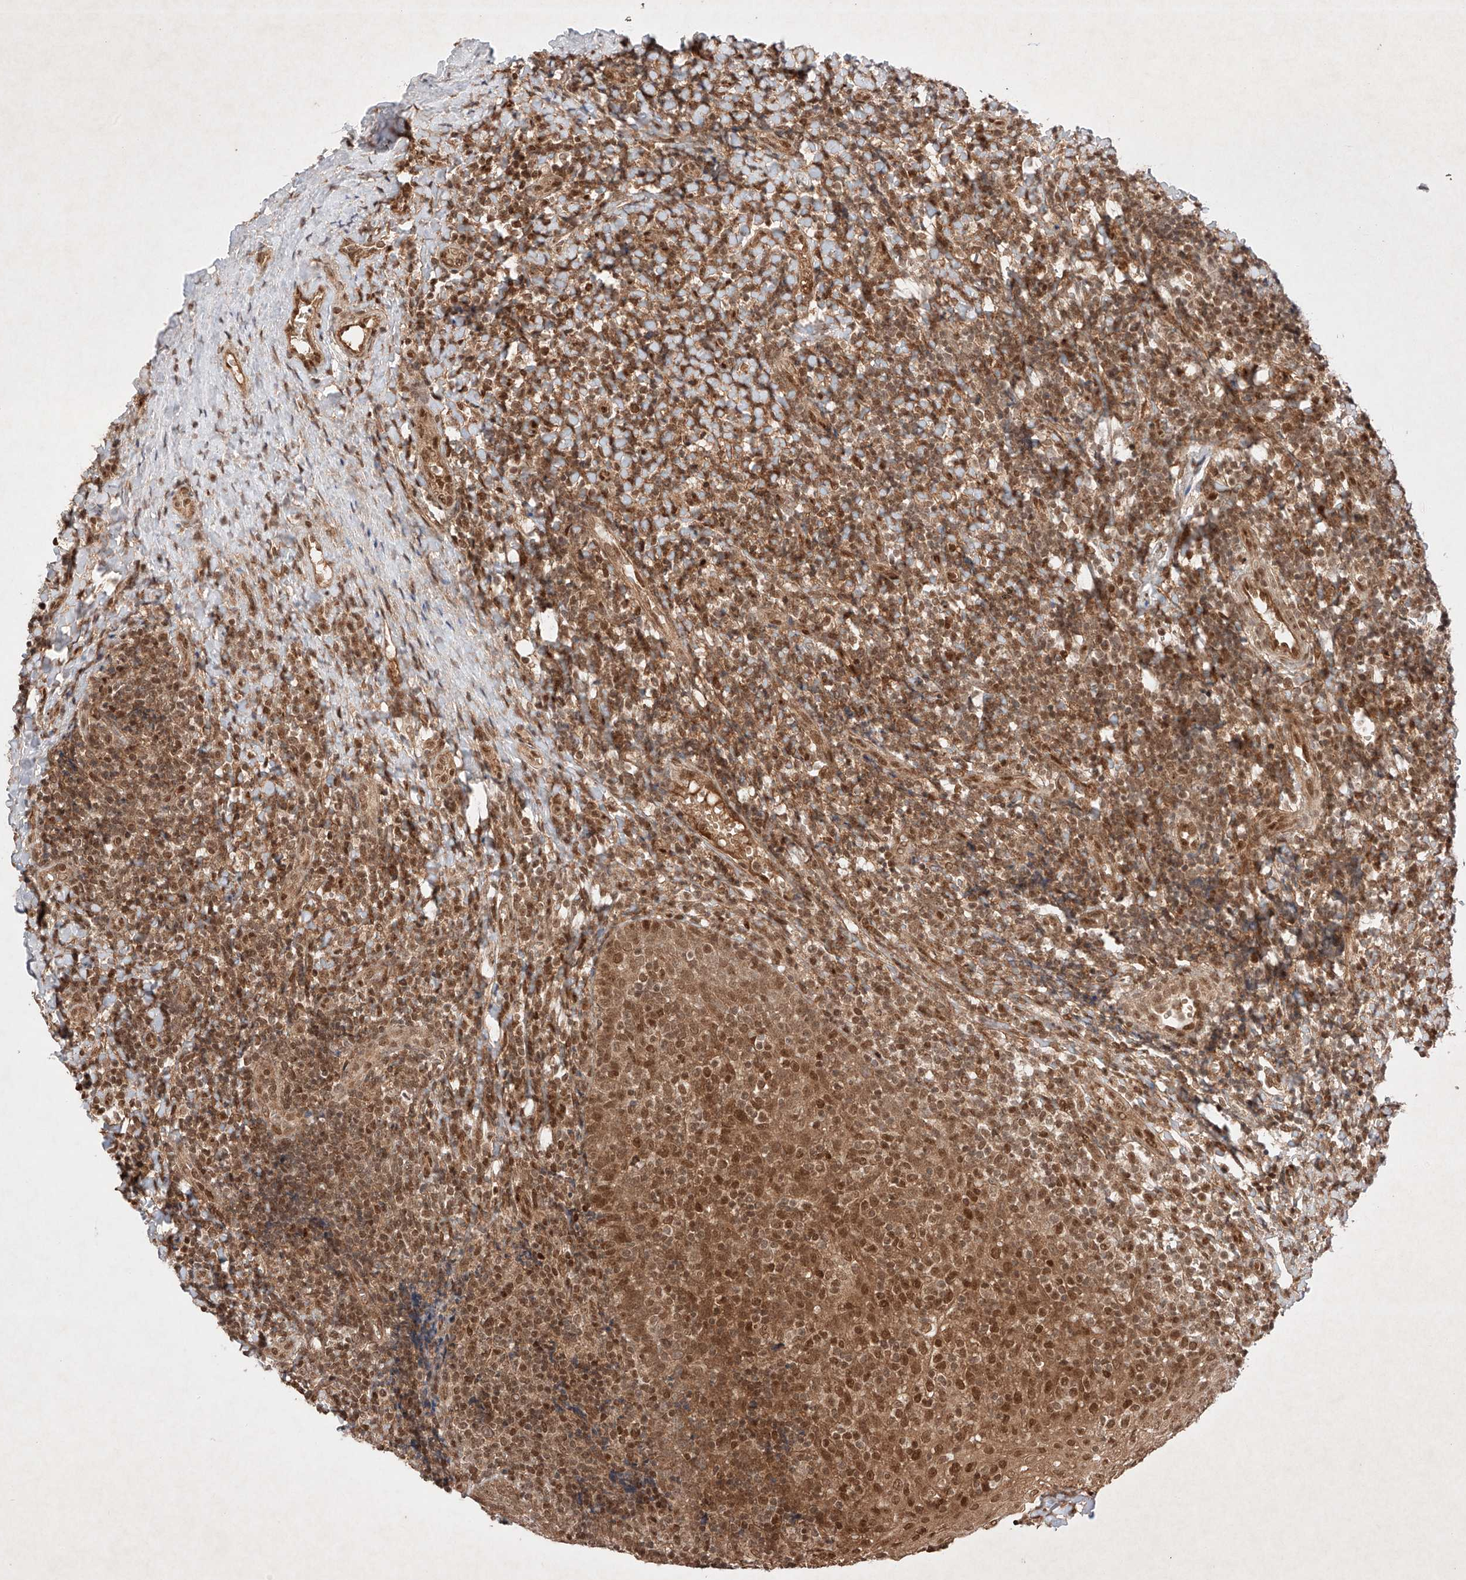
{"staining": {"intensity": "moderate", "quantity": "<25%", "location": "cytoplasmic/membranous"}, "tissue": "tonsil", "cell_type": "Germinal center cells", "image_type": "normal", "snomed": [{"axis": "morphology", "description": "Normal tissue, NOS"}, {"axis": "topography", "description": "Tonsil"}], "caption": "The photomicrograph reveals a brown stain indicating the presence of a protein in the cytoplasmic/membranous of germinal center cells in tonsil. The staining is performed using DAB brown chromogen to label protein expression. The nuclei are counter-stained blue using hematoxylin.", "gene": "RNF31", "patient": {"sex": "female", "age": 19}}